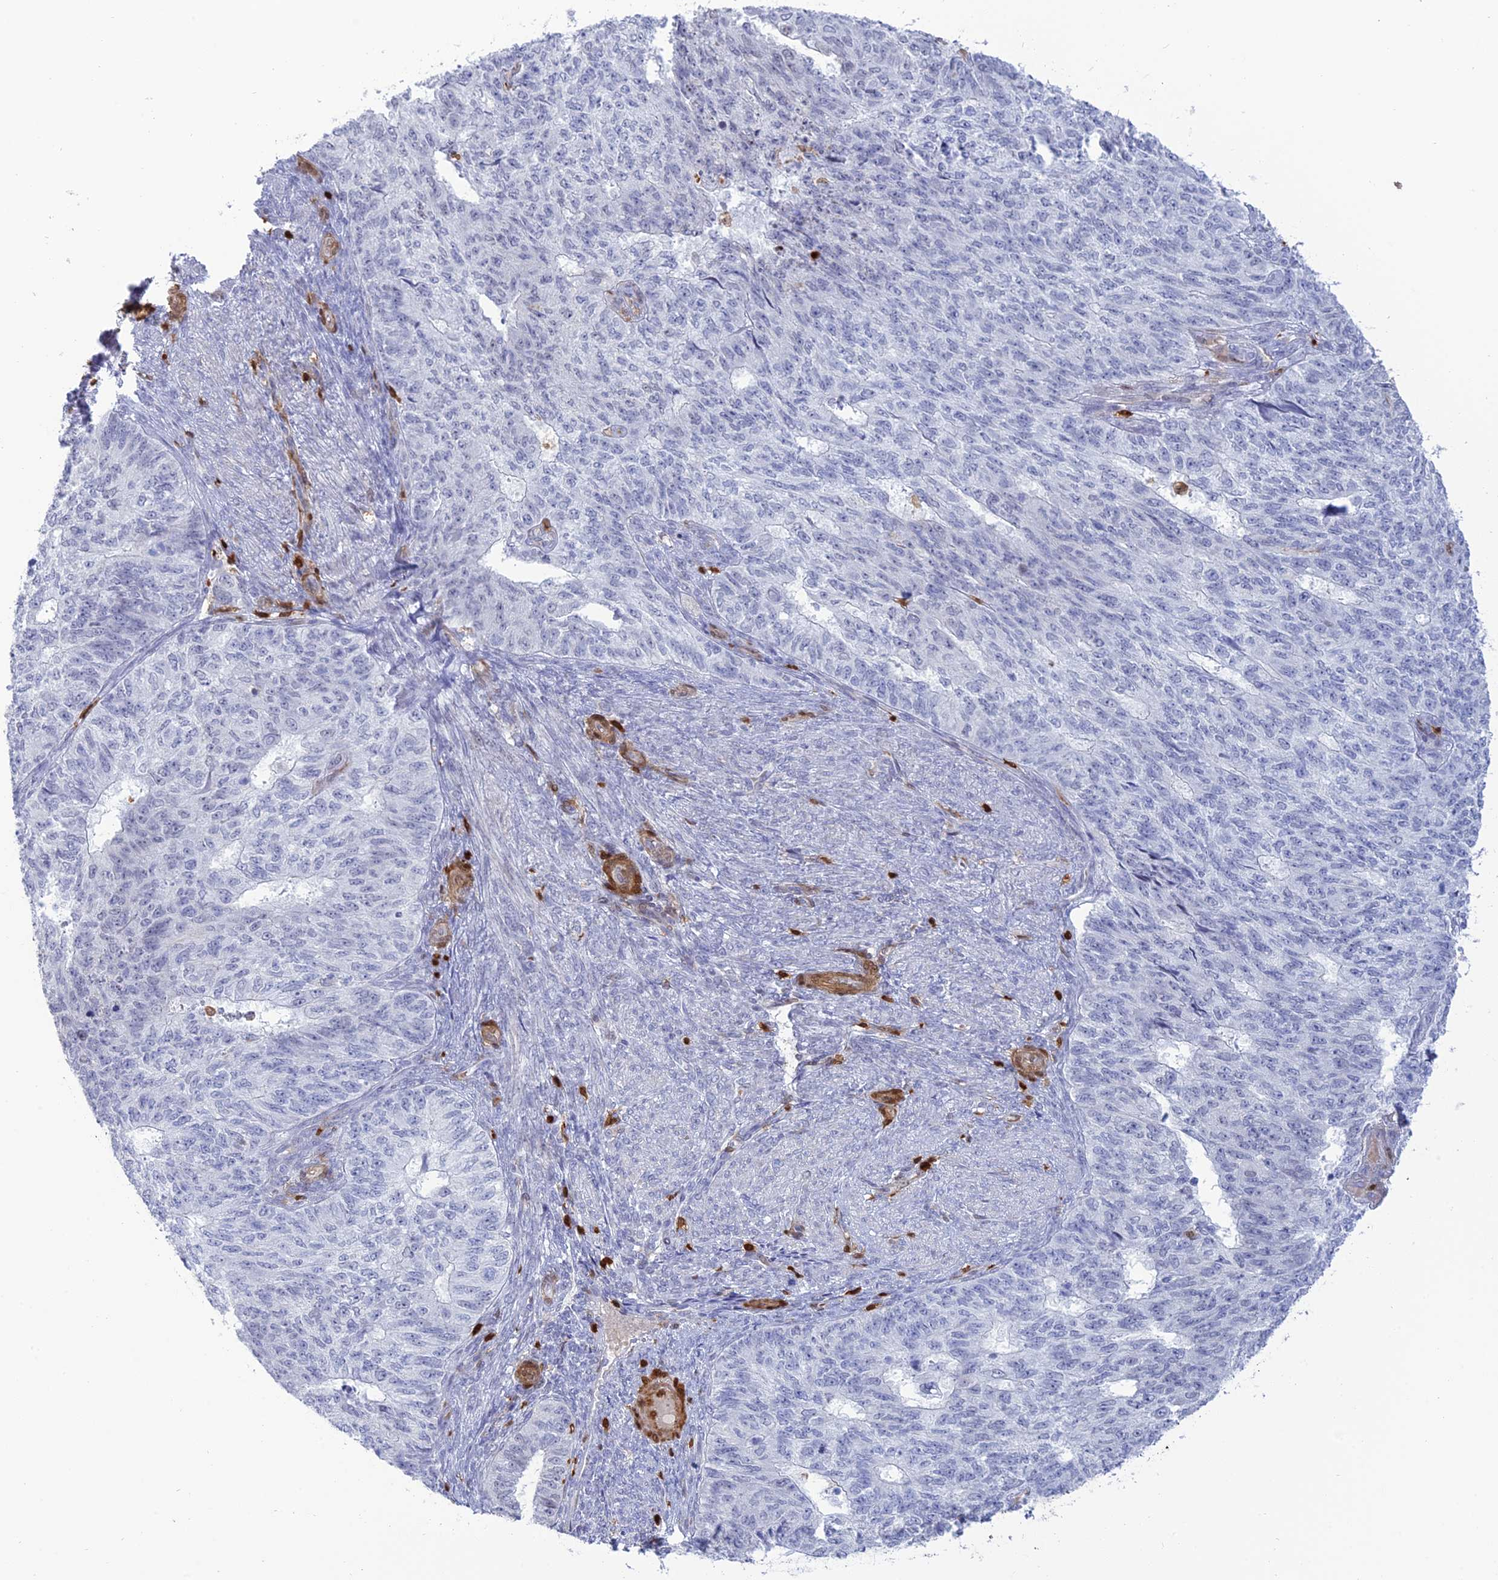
{"staining": {"intensity": "negative", "quantity": "none", "location": "none"}, "tissue": "endometrial cancer", "cell_type": "Tumor cells", "image_type": "cancer", "snomed": [{"axis": "morphology", "description": "Adenocarcinoma, NOS"}, {"axis": "topography", "description": "Endometrium"}], "caption": "Protein analysis of adenocarcinoma (endometrial) reveals no significant positivity in tumor cells.", "gene": "PGBD4", "patient": {"sex": "female", "age": 32}}